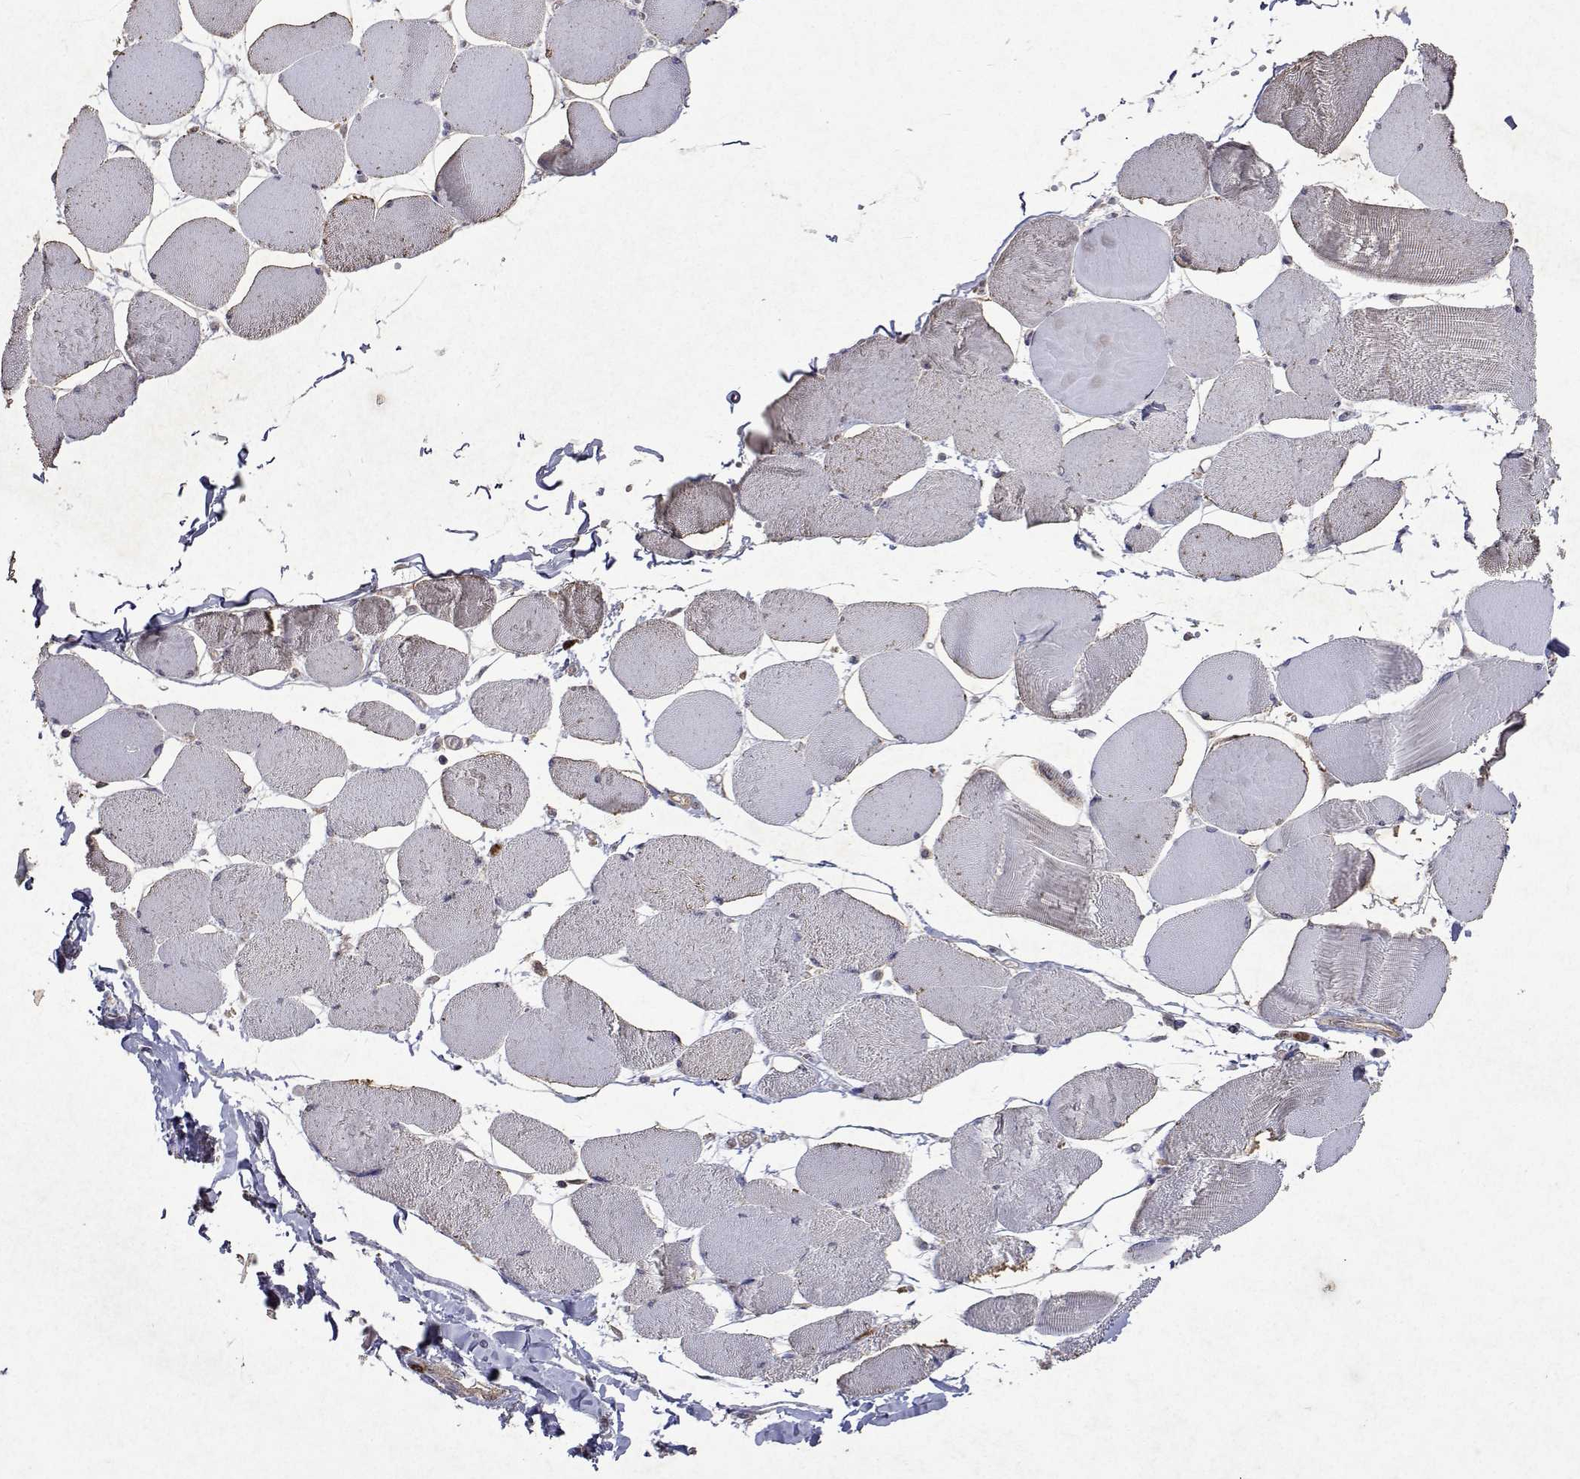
{"staining": {"intensity": "negative", "quantity": "none", "location": "none"}, "tissue": "skeletal muscle", "cell_type": "Myocytes", "image_type": "normal", "snomed": [{"axis": "morphology", "description": "Normal tissue, NOS"}, {"axis": "topography", "description": "Skeletal muscle"}], "caption": "Myocytes show no significant expression in unremarkable skeletal muscle.", "gene": "APAF1", "patient": {"sex": "female", "age": 75}}